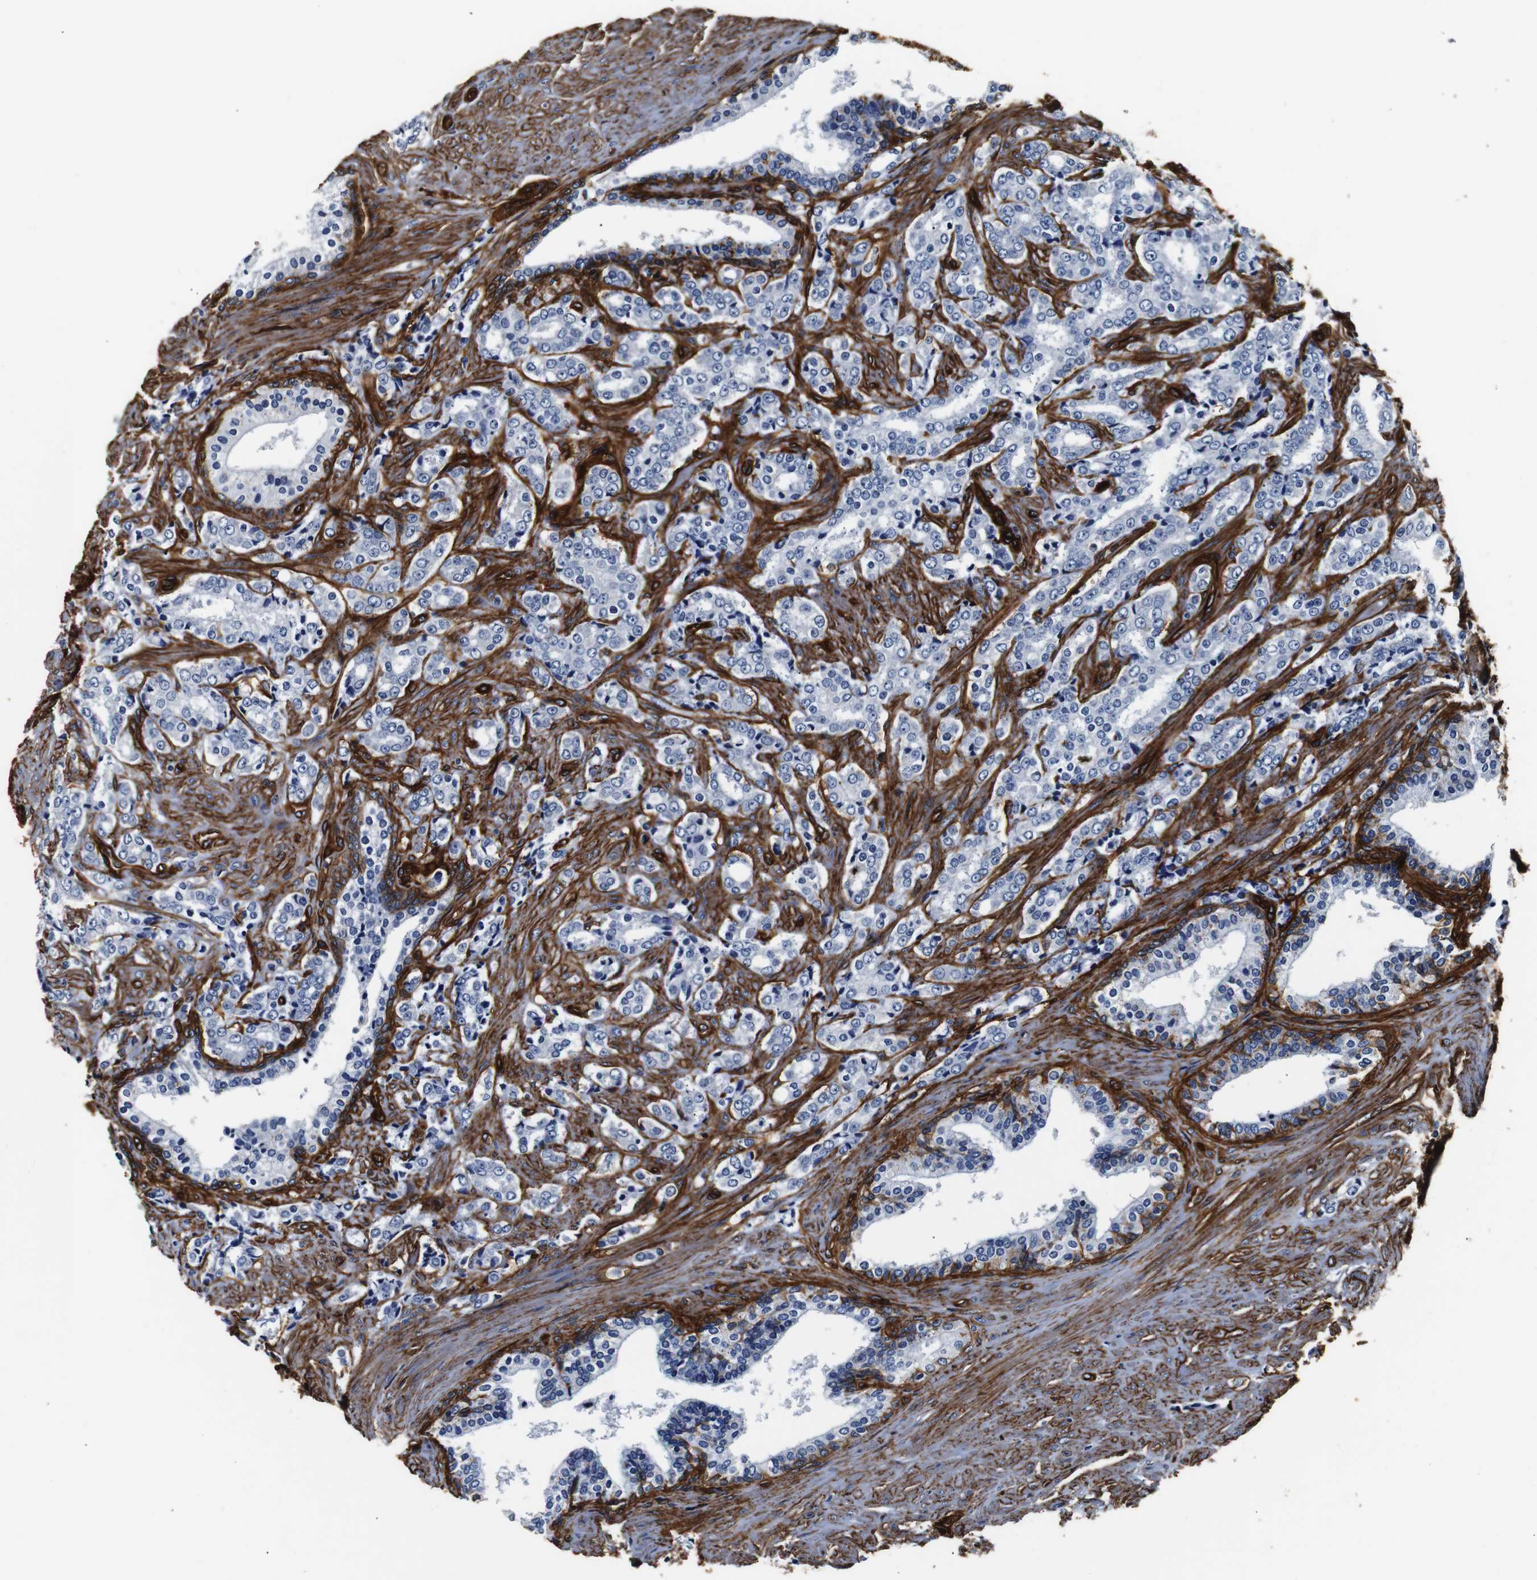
{"staining": {"intensity": "negative", "quantity": "none", "location": "none"}, "tissue": "prostate cancer", "cell_type": "Tumor cells", "image_type": "cancer", "snomed": [{"axis": "morphology", "description": "Adenocarcinoma, Low grade"}, {"axis": "topography", "description": "Prostate"}], "caption": "Prostate cancer (adenocarcinoma (low-grade)) was stained to show a protein in brown. There is no significant positivity in tumor cells.", "gene": "CAV2", "patient": {"sex": "male", "age": 60}}